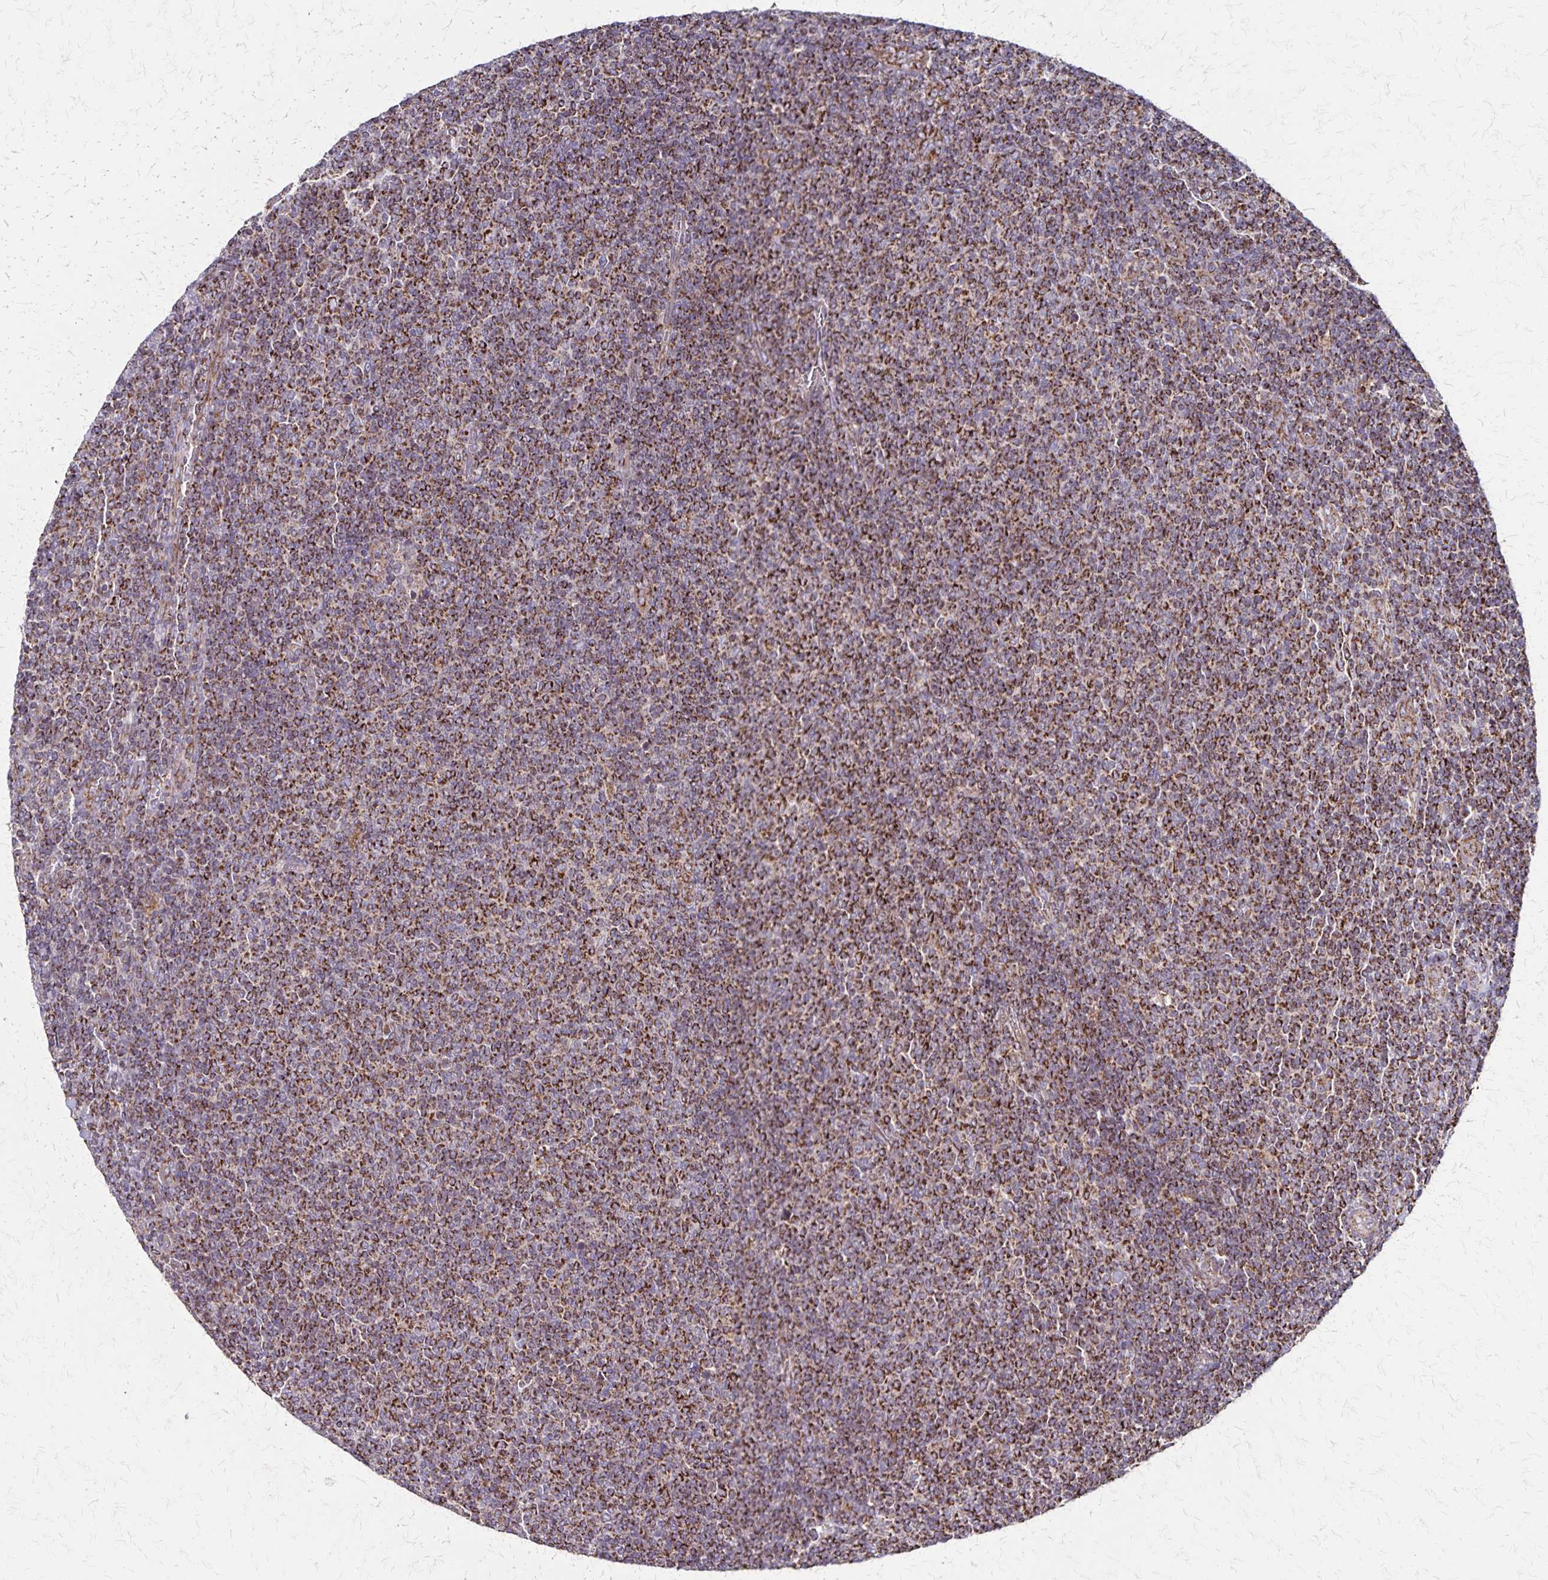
{"staining": {"intensity": "strong", "quantity": ">75%", "location": "cytoplasmic/membranous"}, "tissue": "lymphoma", "cell_type": "Tumor cells", "image_type": "cancer", "snomed": [{"axis": "morphology", "description": "Malignant lymphoma, non-Hodgkin's type, Low grade"}, {"axis": "topography", "description": "Lymph node"}], "caption": "Lymphoma stained with a protein marker displays strong staining in tumor cells.", "gene": "NFS1", "patient": {"sex": "male", "age": 52}}